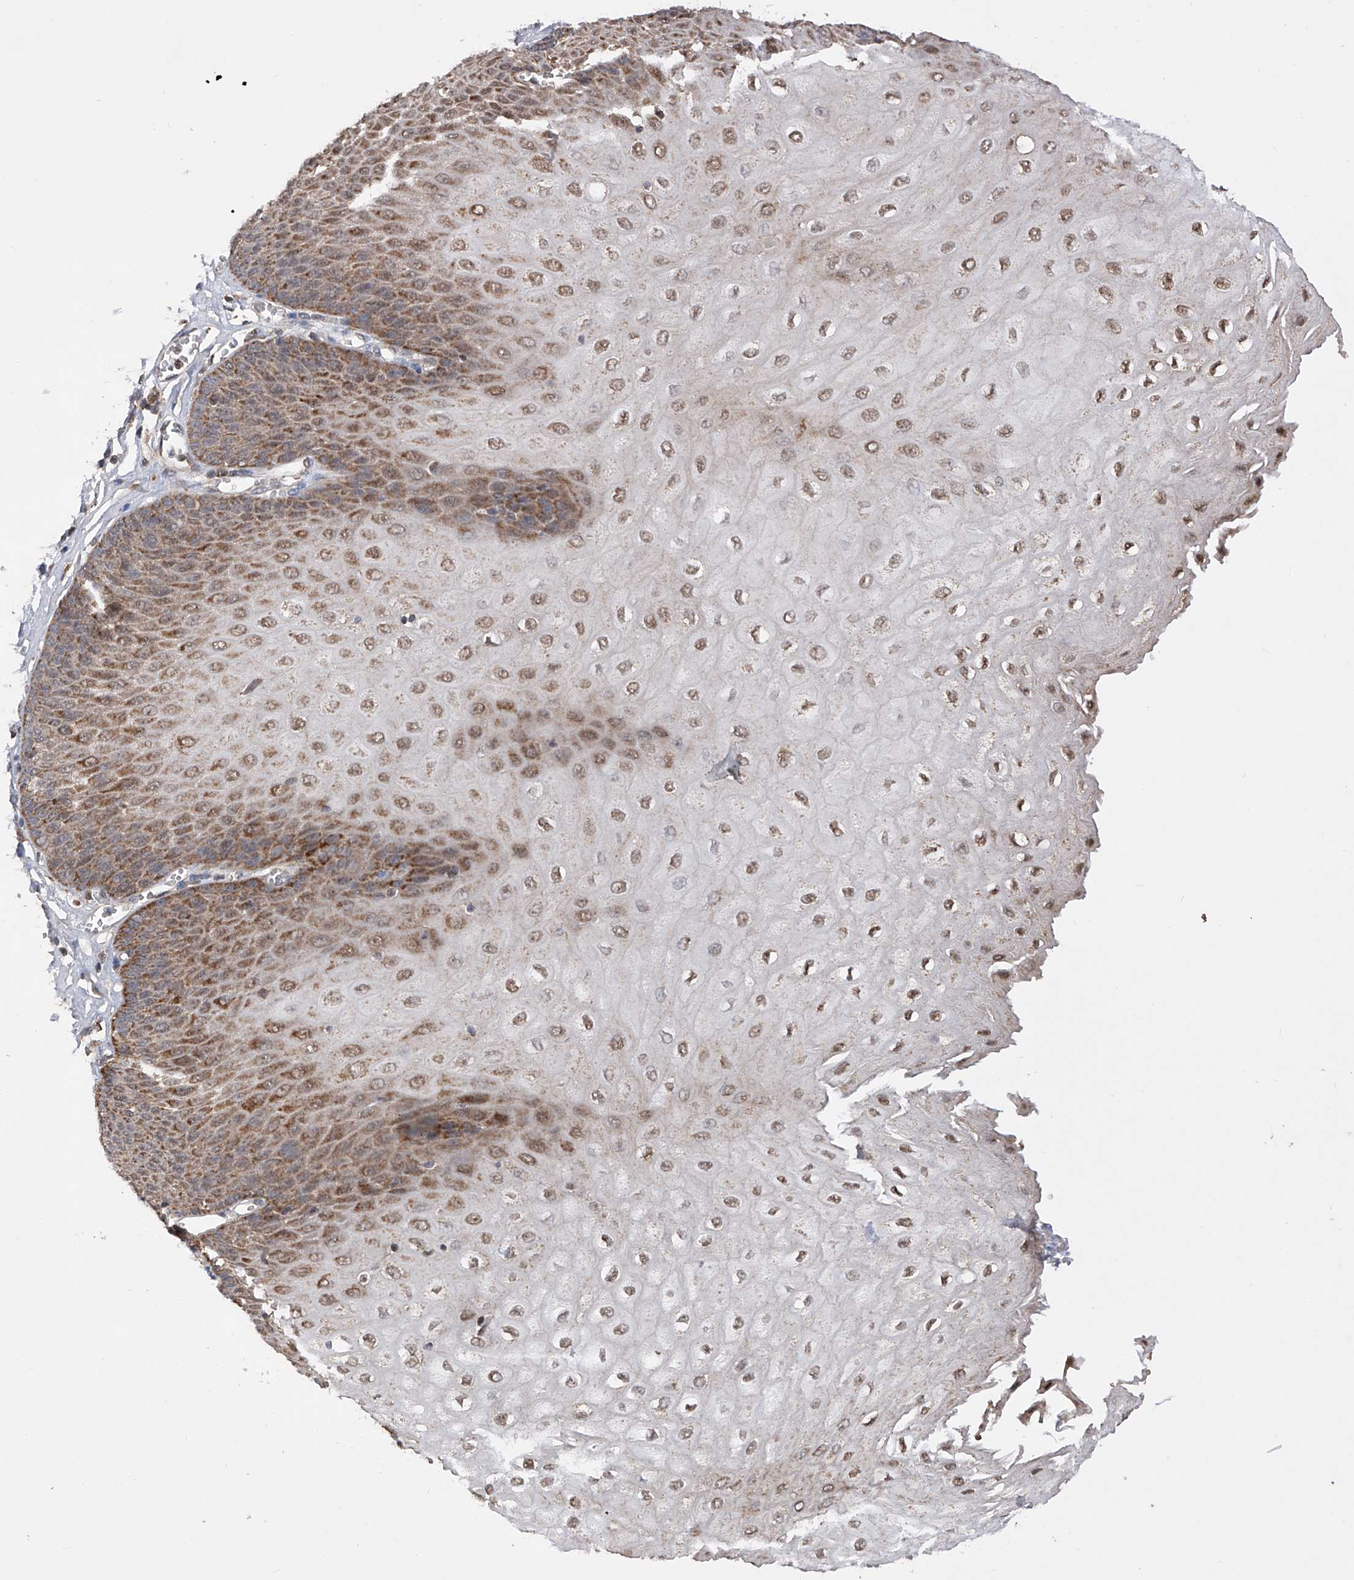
{"staining": {"intensity": "moderate", "quantity": ">75%", "location": "cytoplasmic/membranous,nuclear"}, "tissue": "esophagus", "cell_type": "Squamous epithelial cells", "image_type": "normal", "snomed": [{"axis": "morphology", "description": "Normal tissue, NOS"}, {"axis": "topography", "description": "Esophagus"}], "caption": "Immunohistochemical staining of normal esophagus demonstrates >75% levels of moderate cytoplasmic/membranous,nuclear protein staining in about >75% of squamous epithelial cells. (Brightfield microscopy of DAB IHC at high magnification).", "gene": "SDHAF4", "patient": {"sex": "male", "age": 60}}